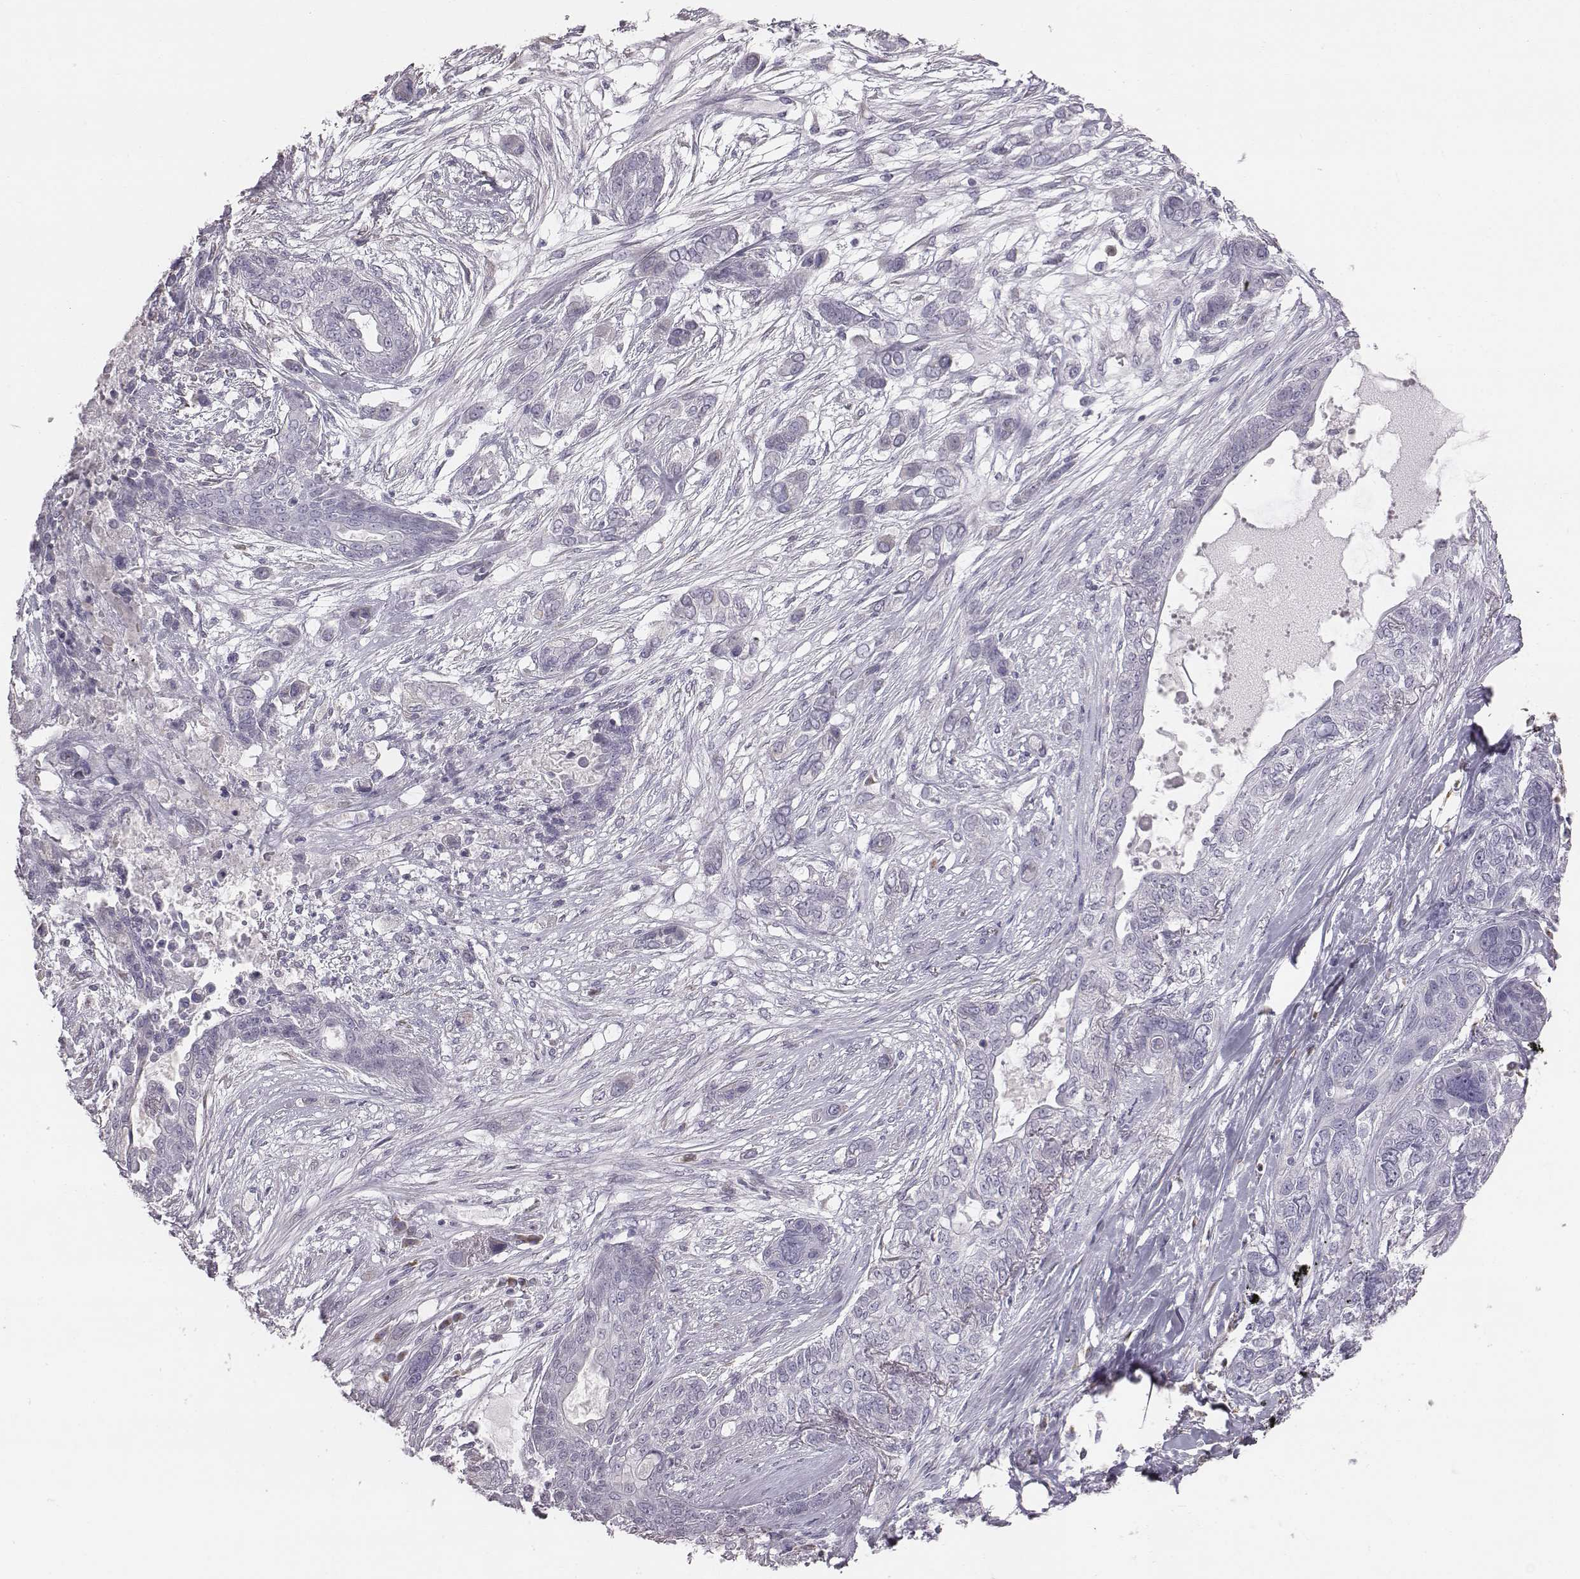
{"staining": {"intensity": "negative", "quantity": "none", "location": "none"}, "tissue": "lung cancer", "cell_type": "Tumor cells", "image_type": "cancer", "snomed": [{"axis": "morphology", "description": "Squamous cell carcinoma, NOS"}, {"axis": "topography", "description": "Lung"}], "caption": "Immunohistochemistry micrograph of neoplastic tissue: human lung cancer stained with DAB (3,3'-diaminobenzidine) reveals no significant protein positivity in tumor cells.", "gene": "C6orf58", "patient": {"sex": "female", "age": 70}}